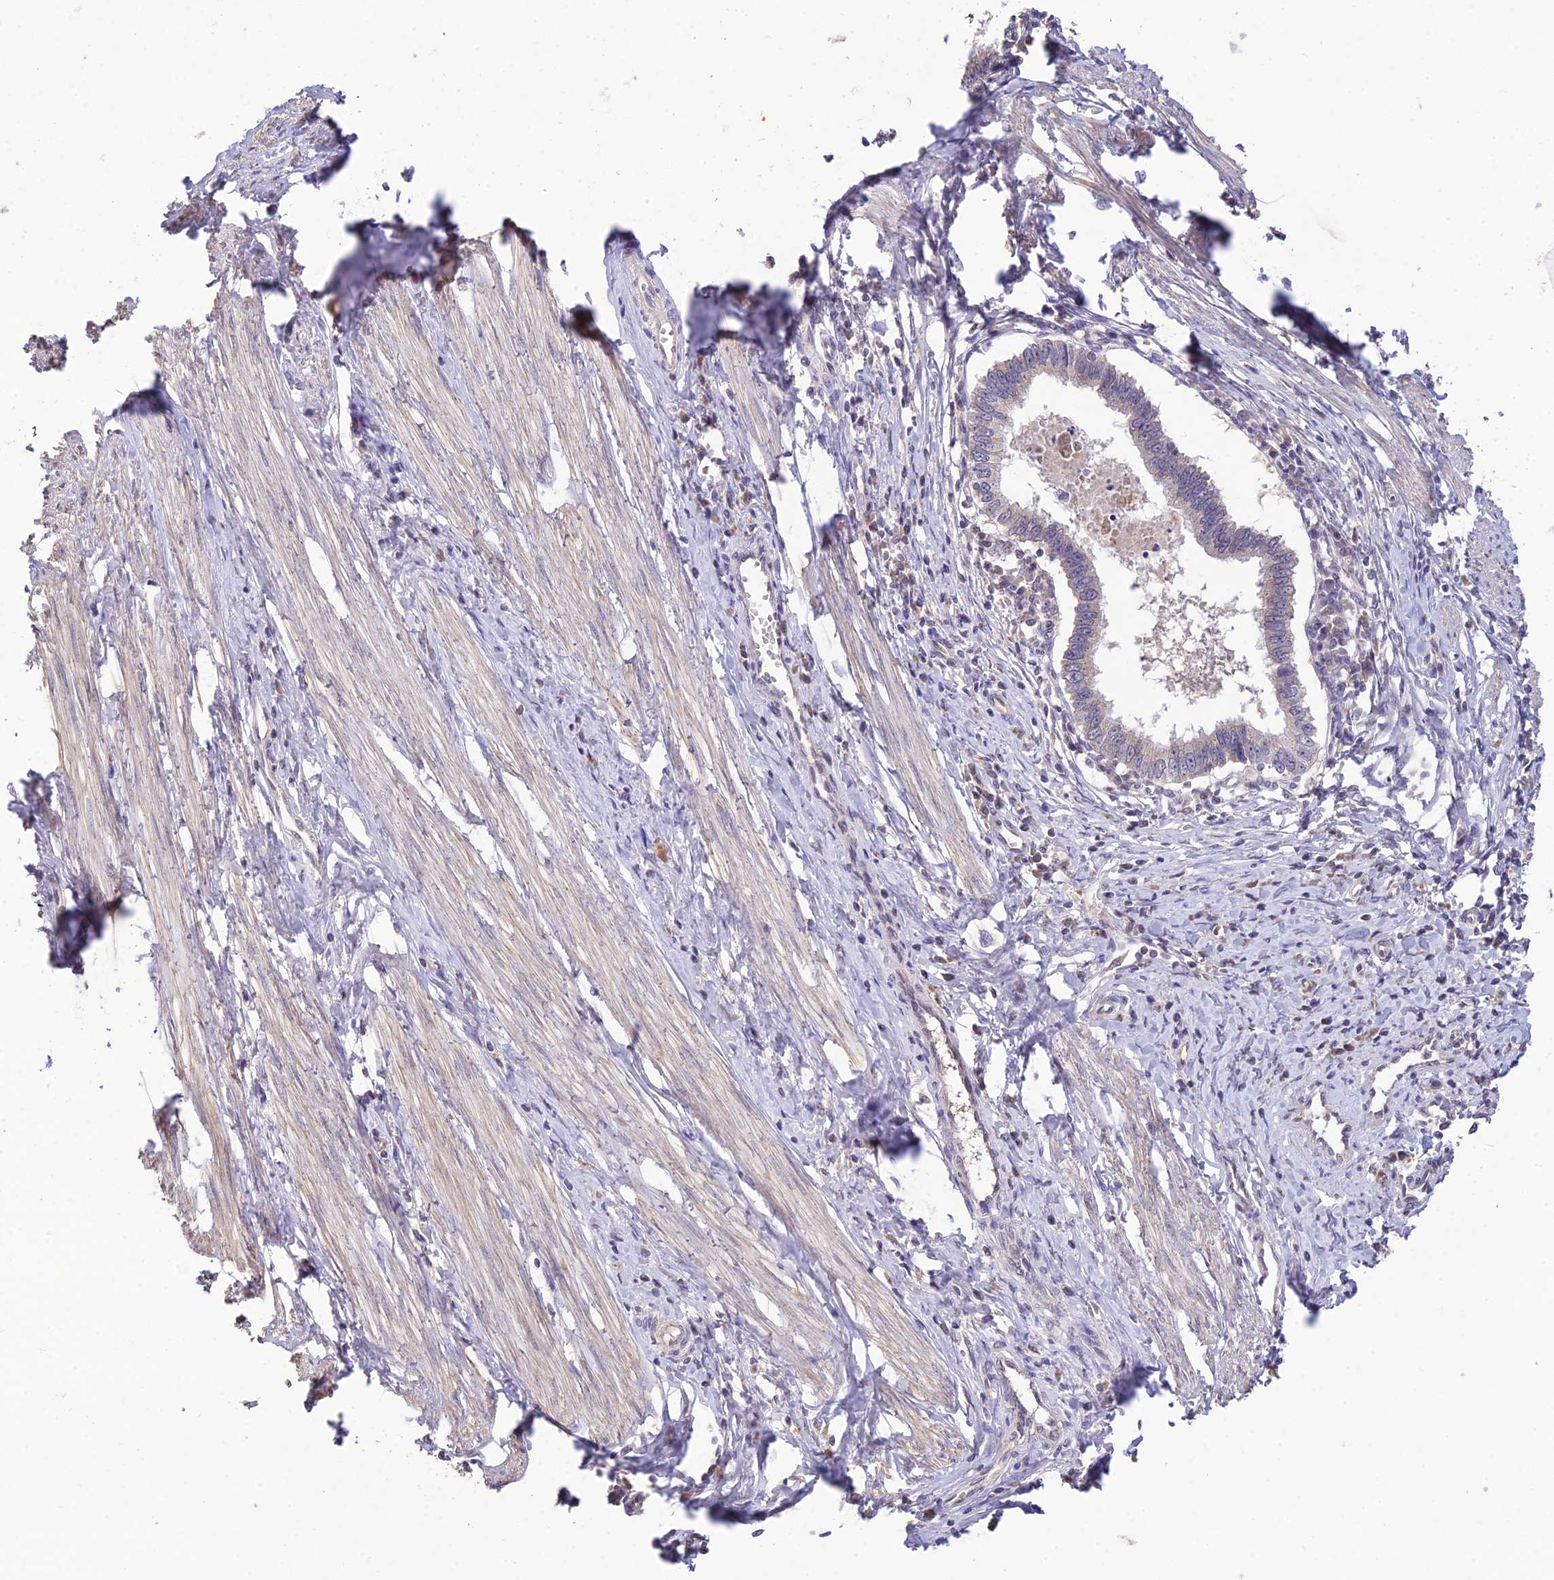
{"staining": {"intensity": "negative", "quantity": "none", "location": "none"}, "tissue": "cervical cancer", "cell_type": "Tumor cells", "image_type": "cancer", "snomed": [{"axis": "morphology", "description": "Adenocarcinoma, NOS"}, {"axis": "topography", "description": "Cervix"}], "caption": "Immunohistochemistry of human cervical cancer displays no positivity in tumor cells.", "gene": "PGK1", "patient": {"sex": "female", "age": 36}}